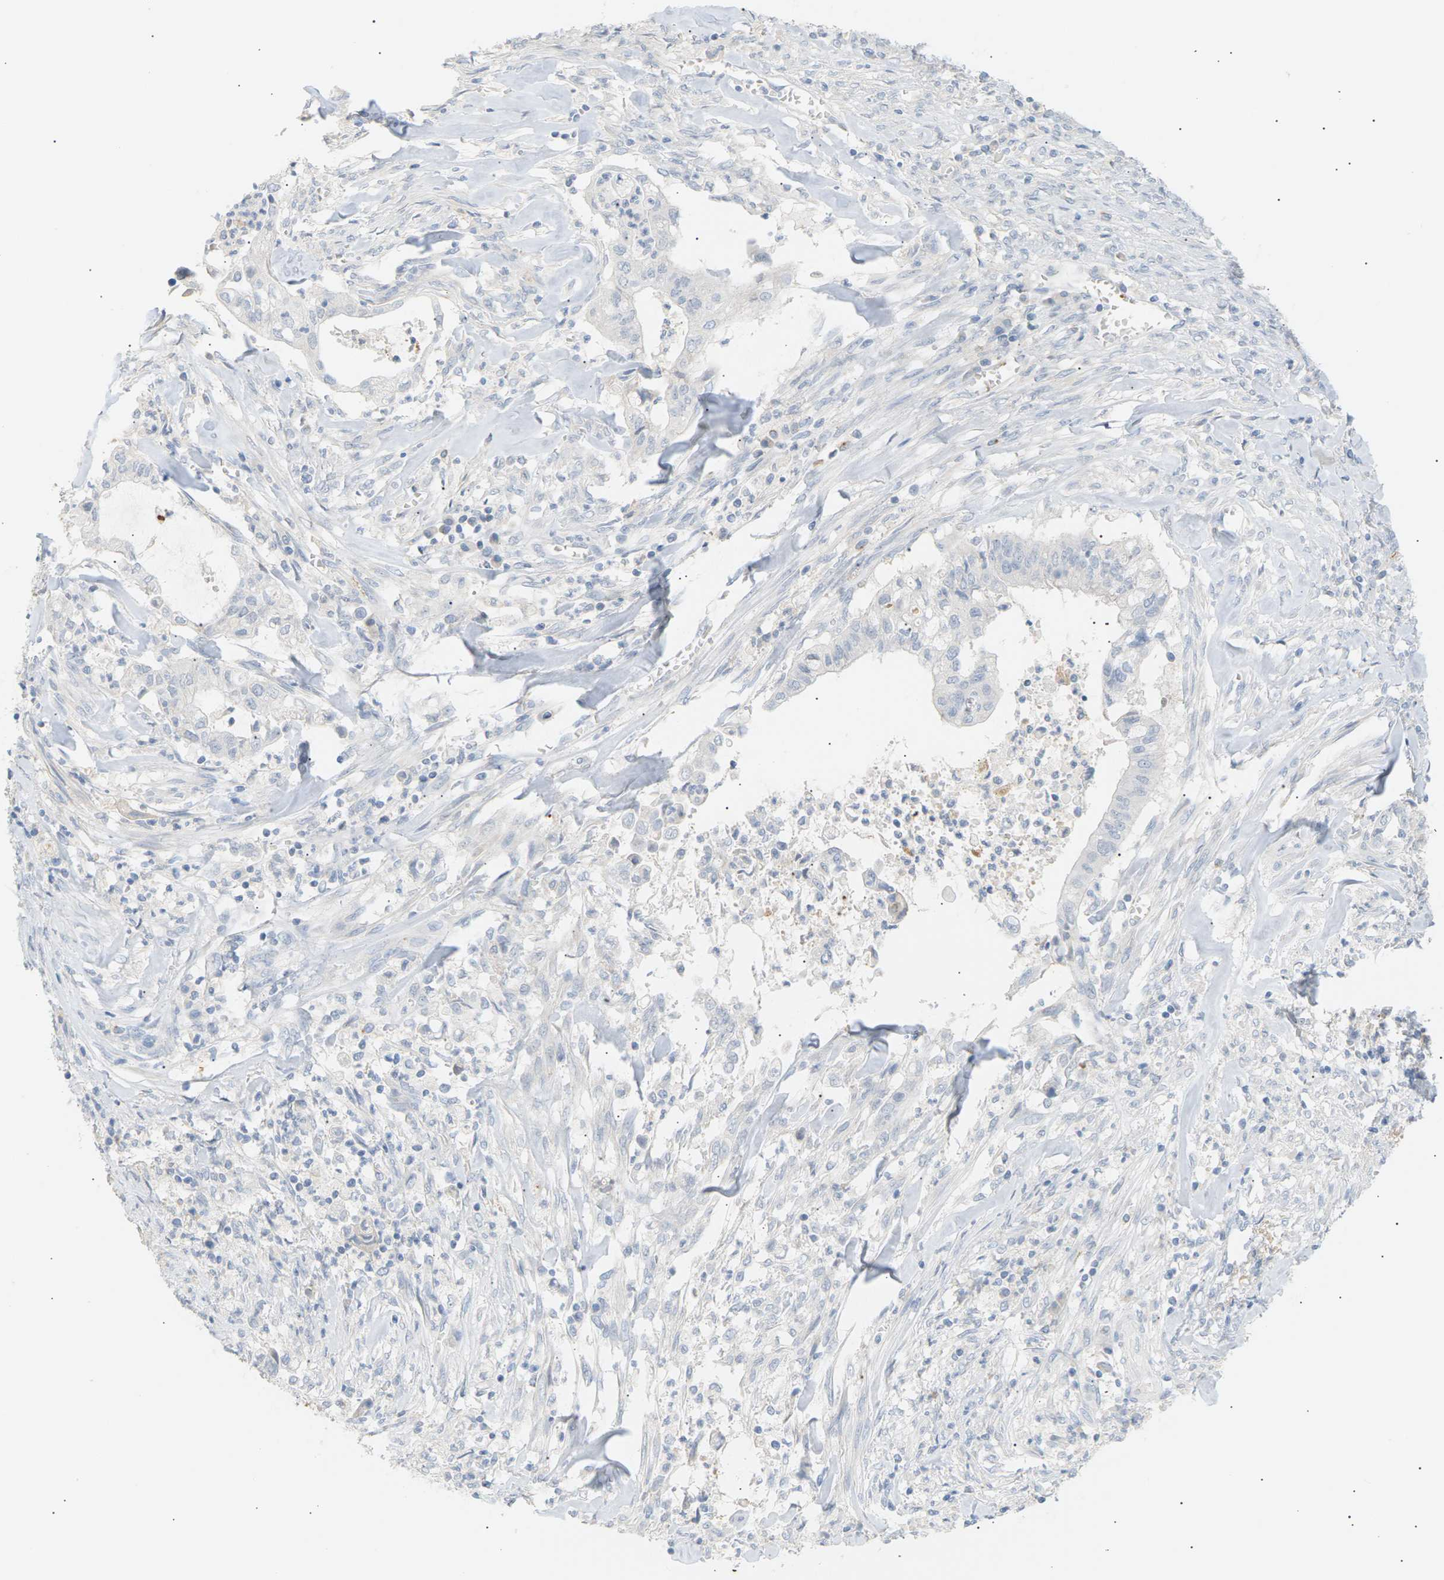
{"staining": {"intensity": "negative", "quantity": "none", "location": "none"}, "tissue": "cervical cancer", "cell_type": "Tumor cells", "image_type": "cancer", "snomed": [{"axis": "morphology", "description": "Adenocarcinoma, NOS"}, {"axis": "topography", "description": "Cervix"}], "caption": "Image shows no significant protein positivity in tumor cells of adenocarcinoma (cervical).", "gene": "CLU", "patient": {"sex": "female", "age": 44}}